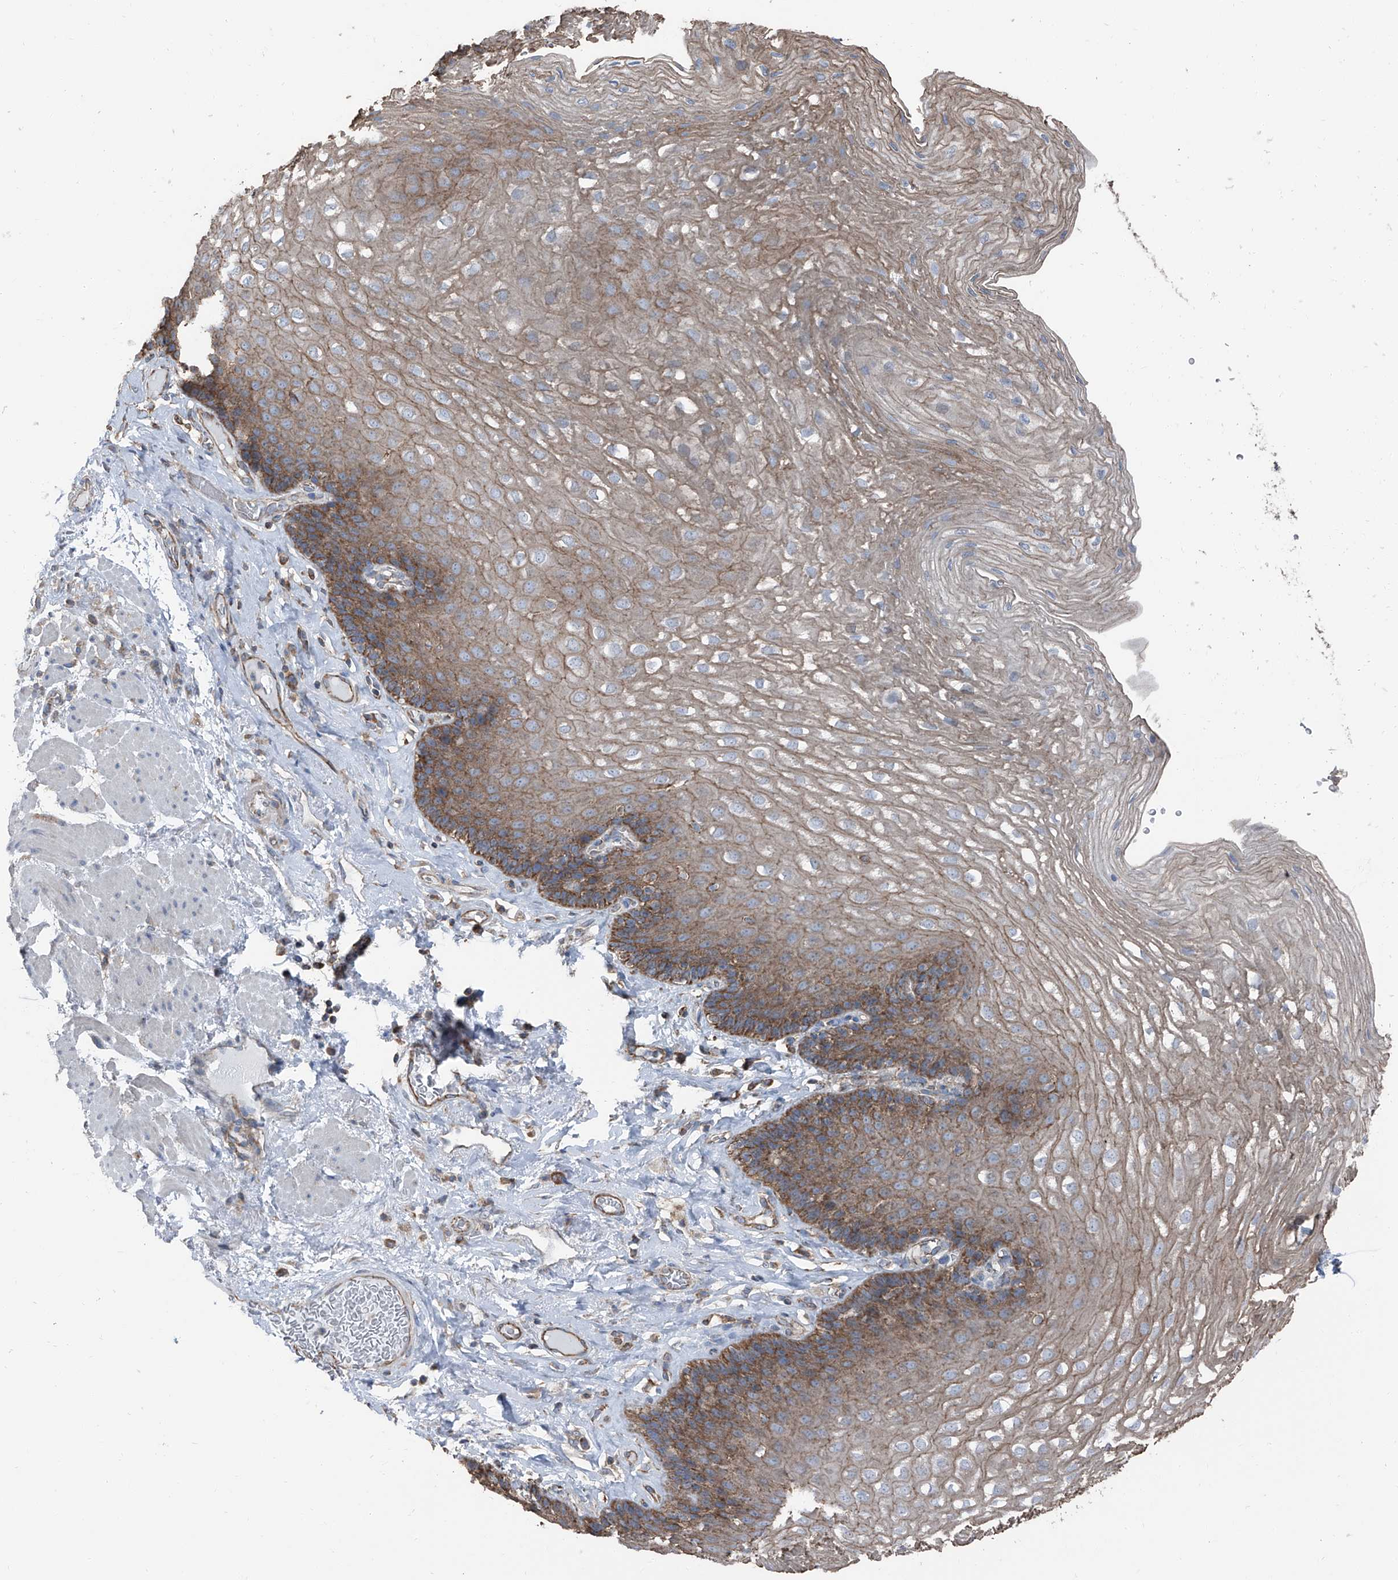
{"staining": {"intensity": "moderate", "quantity": "25%-75%", "location": "cytoplasmic/membranous"}, "tissue": "esophagus", "cell_type": "Squamous epithelial cells", "image_type": "normal", "snomed": [{"axis": "morphology", "description": "Normal tissue, NOS"}, {"axis": "topography", "description": "Esophagus"}], "caption": "The histopathology image displays immunohistochemical staining of normal esophagus. There is moderate cytoplasmic/membranous expression is identified in approximately 25%-75% of squamous epithelial cells. The staining was performed using DAB (3,3'-diaminobenzidine) to visualize the protein expression in brown, while the nuclei were stained in blue with hematoxylin (Magnification: 20x).", "gene": "GPR142", "patient": {"sex": "female", "age": 66}}